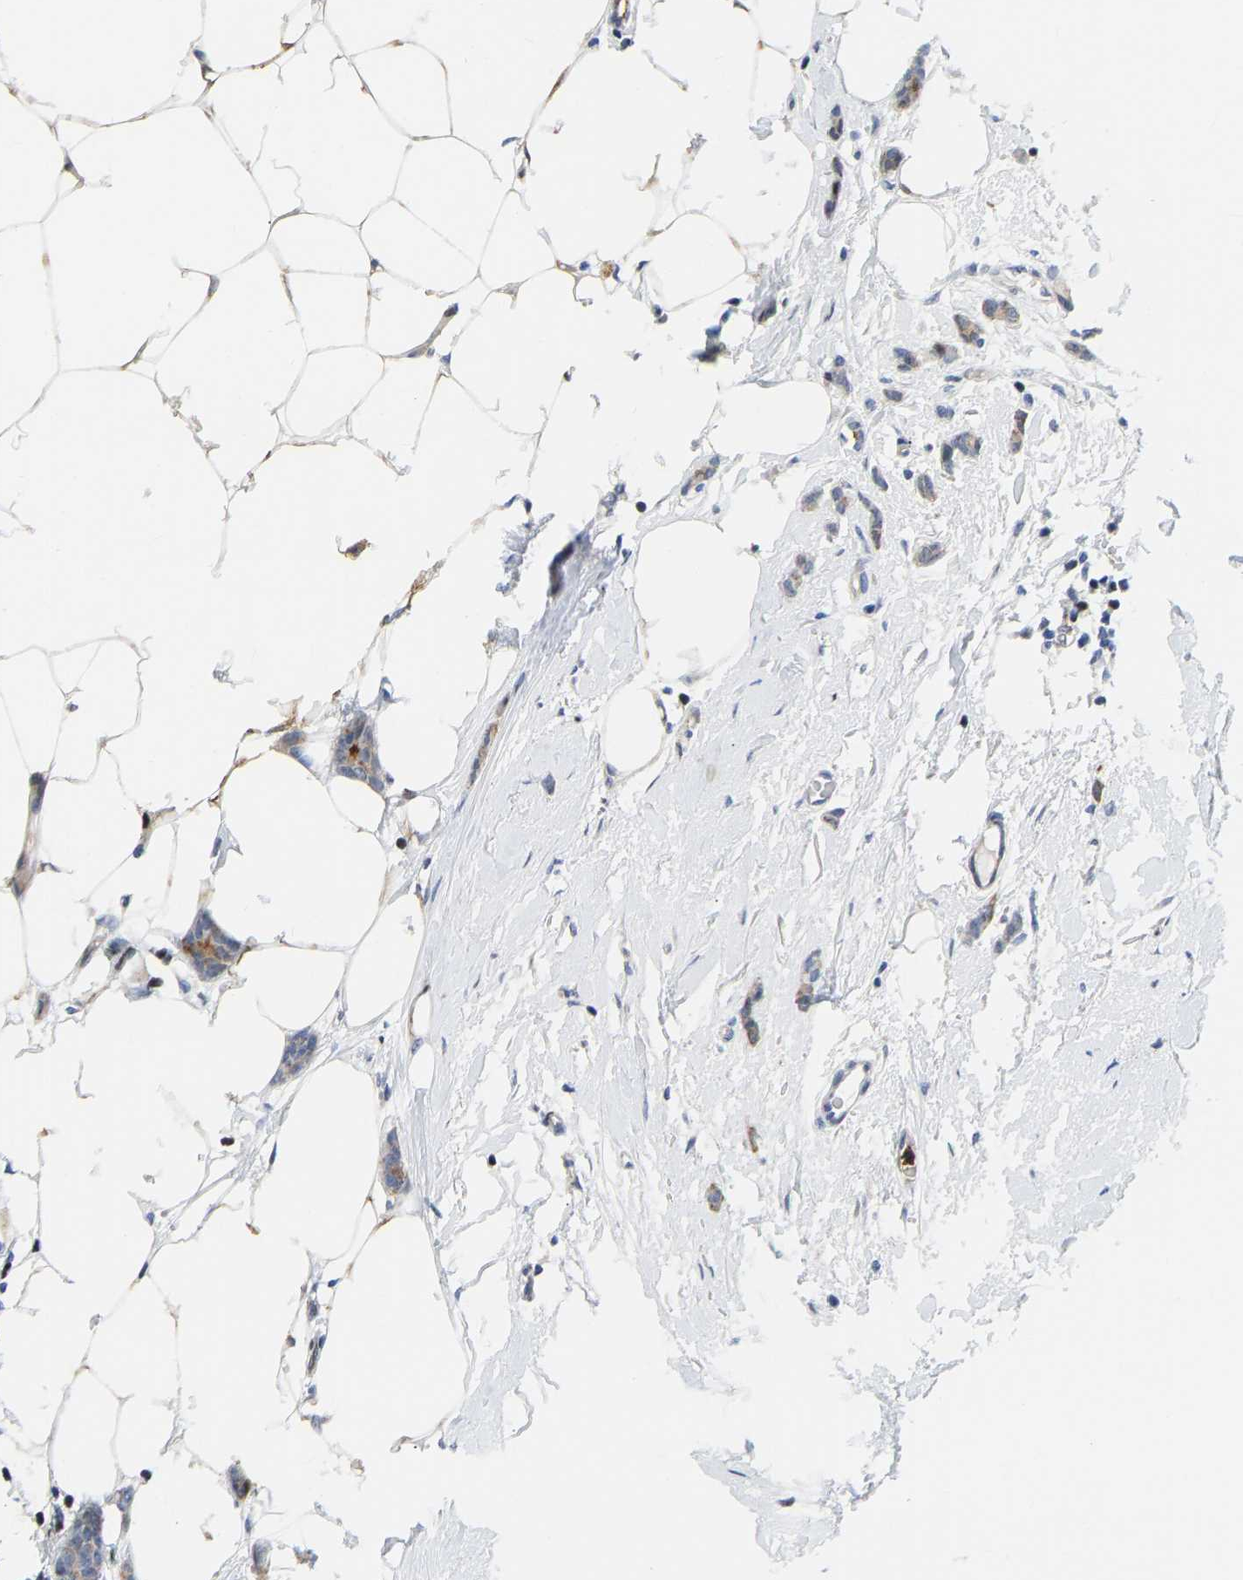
{"staining": {"intensity": "weak", "quantity": "<25%", "location": "cytoplasmic/membranous"}, "tissue": "breast cancer", "cell_type": "Tumor cells", "image_type": "cancer", "snomed": [{"axis": "morphology", "description": "Lobular carcinoma"}, {"axis": "topography", "description": "Skin"}, {"axis": "topography", "description": "Breast"}], "caption": "Micrograph shows no protein staining in tumor cells of lobular carcinoma (breast) tissue.", "gene": "HDAC5", "patient": {"sex": "female", "age": 46}}